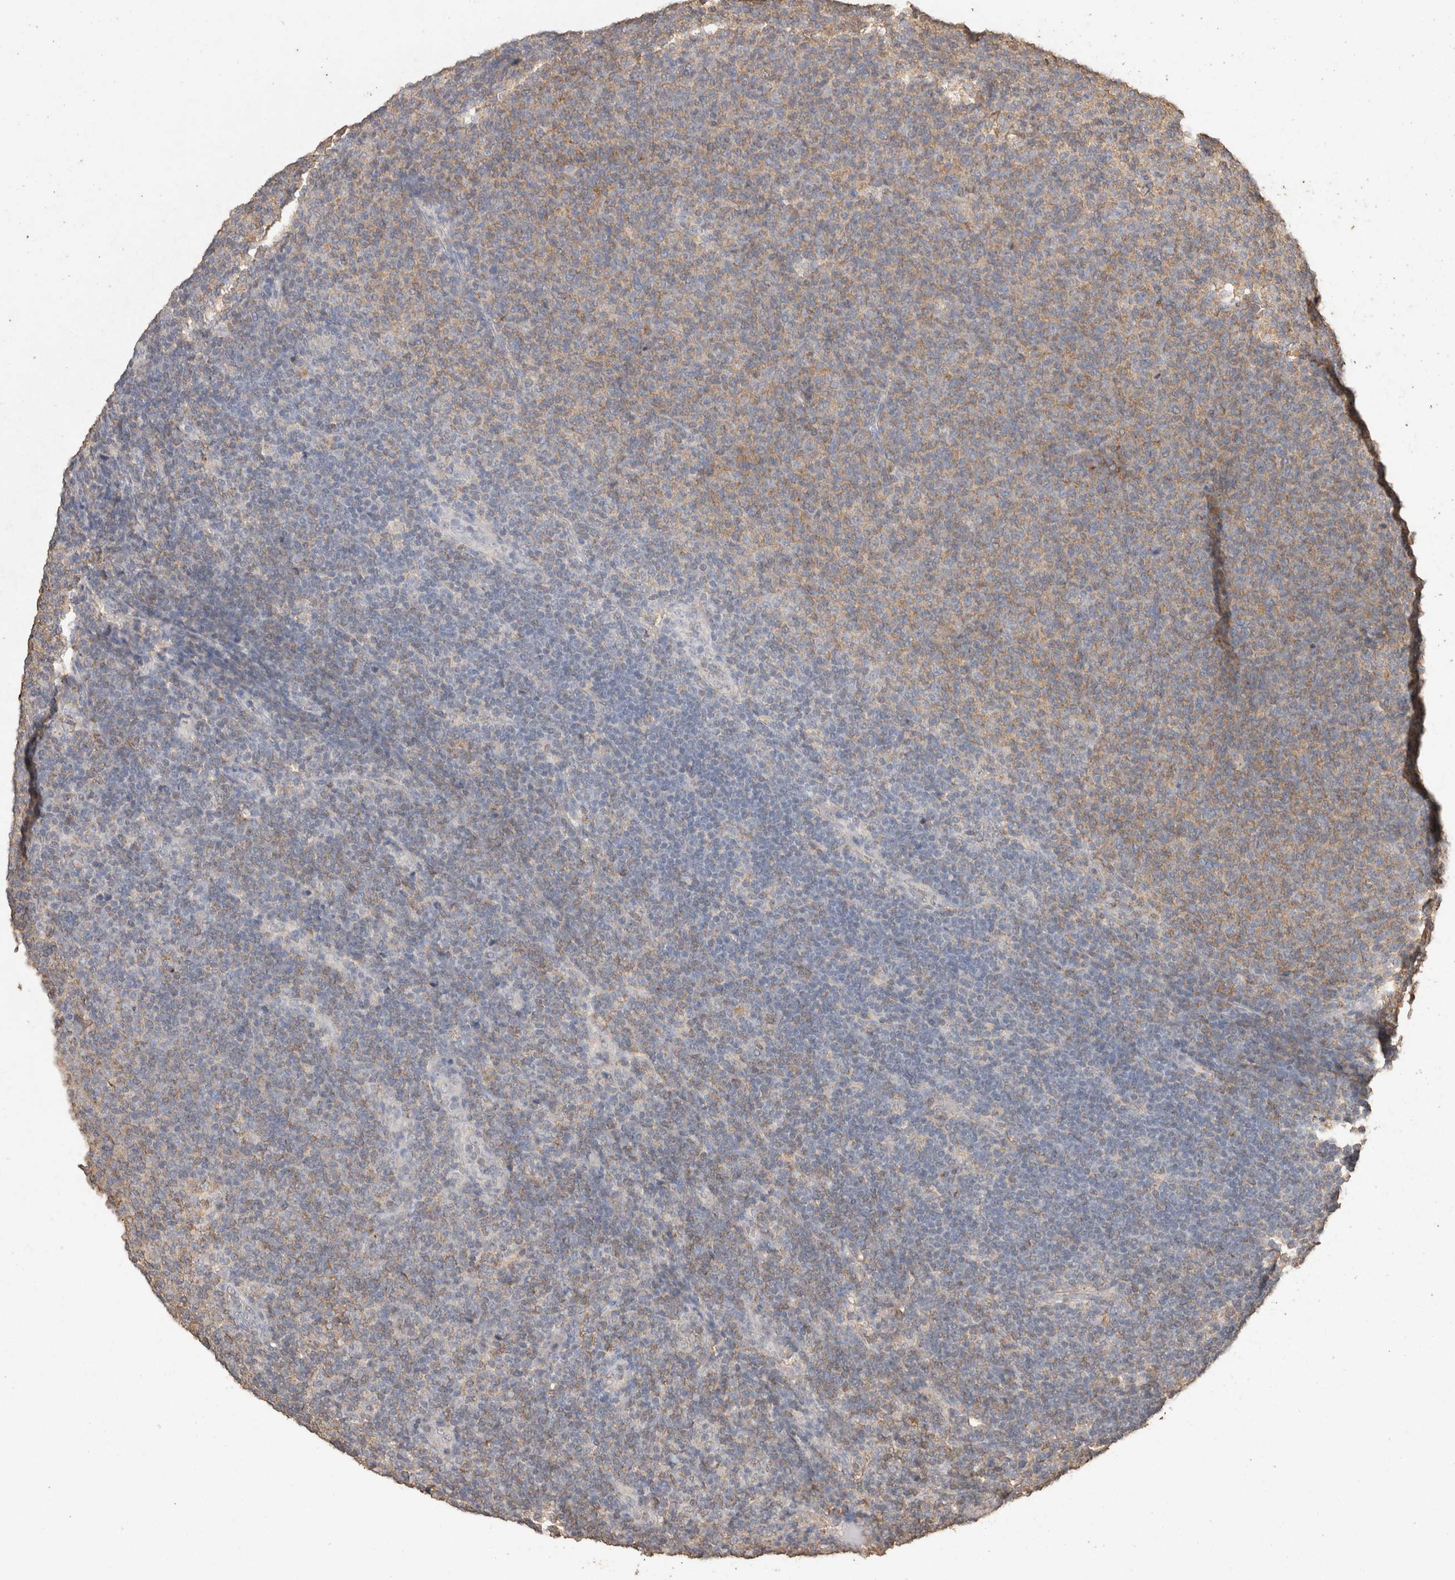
{"staining": {"intensity": "weak", "quantity": "<25%", "location": "cytoplasmic/membranous"}, "tissue": "lymphoma", "cell_type": "Tumor cells", "image_type": "cancer", "snomed": [{"axis": "morphology", "description": "Malignant lymphoma, non-Hodgkin's type, Low grade"}, {"axis": "topography", "description": "Lymph node"}], "caption": "Immunohistochemical staining of lymphoma displays no significant staining in tumor cells.", "gene": "CX3CL1", "patient": {"sex": "male", "age": 66}}